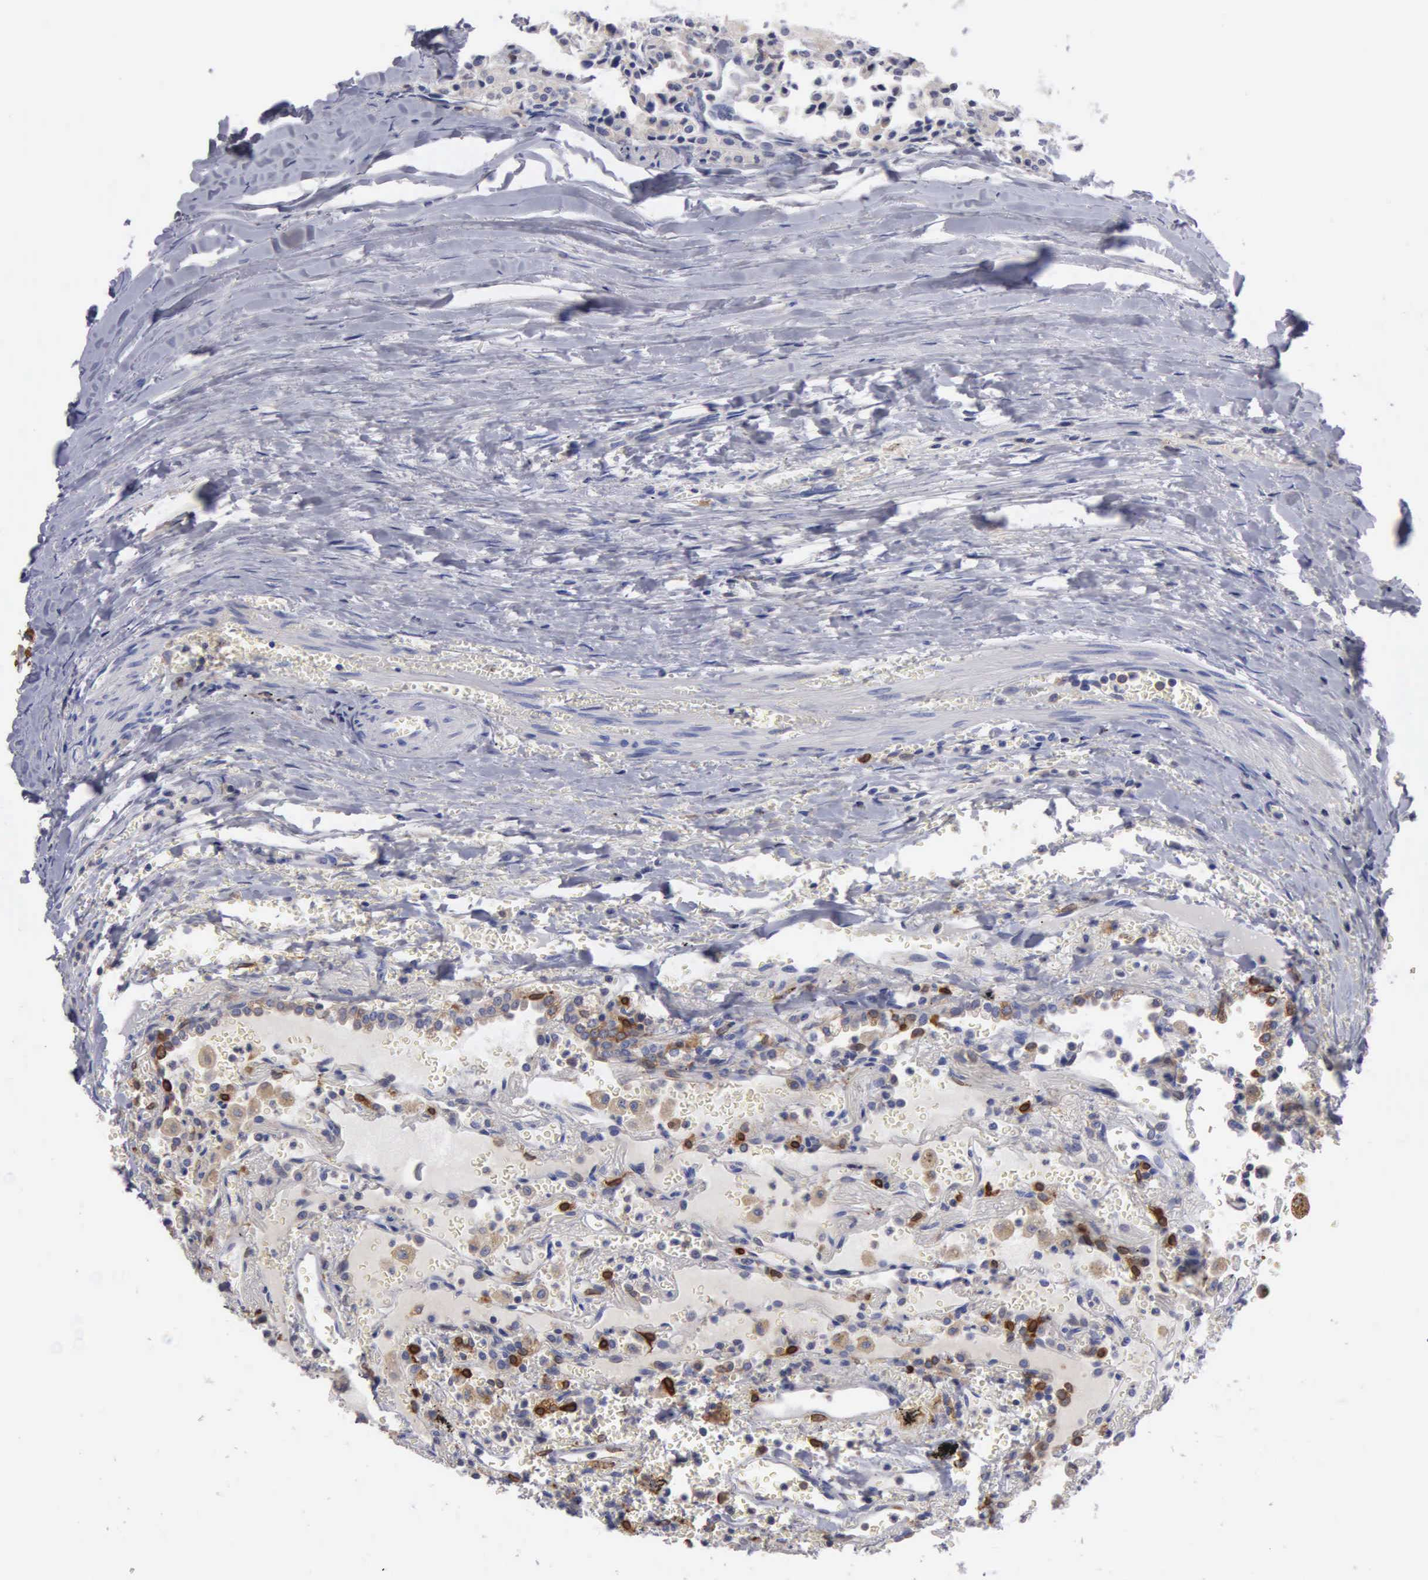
{"staining": {"intensity": "weak", "quantity": ">75%", "location": "cytoplasmic/membranous"}, "tissue": "carcinoid", "cell_type": "Tumor cells", "image_type": "cancer", "snomed": [{"axis": "morphology", "description": "Carcinoid, malignant, NOS"}, {"axis": "topography", "description": "Bronchus"}], "caption": "Protein expression analysis of carcinoid reveals weak cytoplasmic/membranous expression in approximately >75% of tumor cells.", "gene": "PTGS2", "patient": {"sex": "male", "age": 55}}